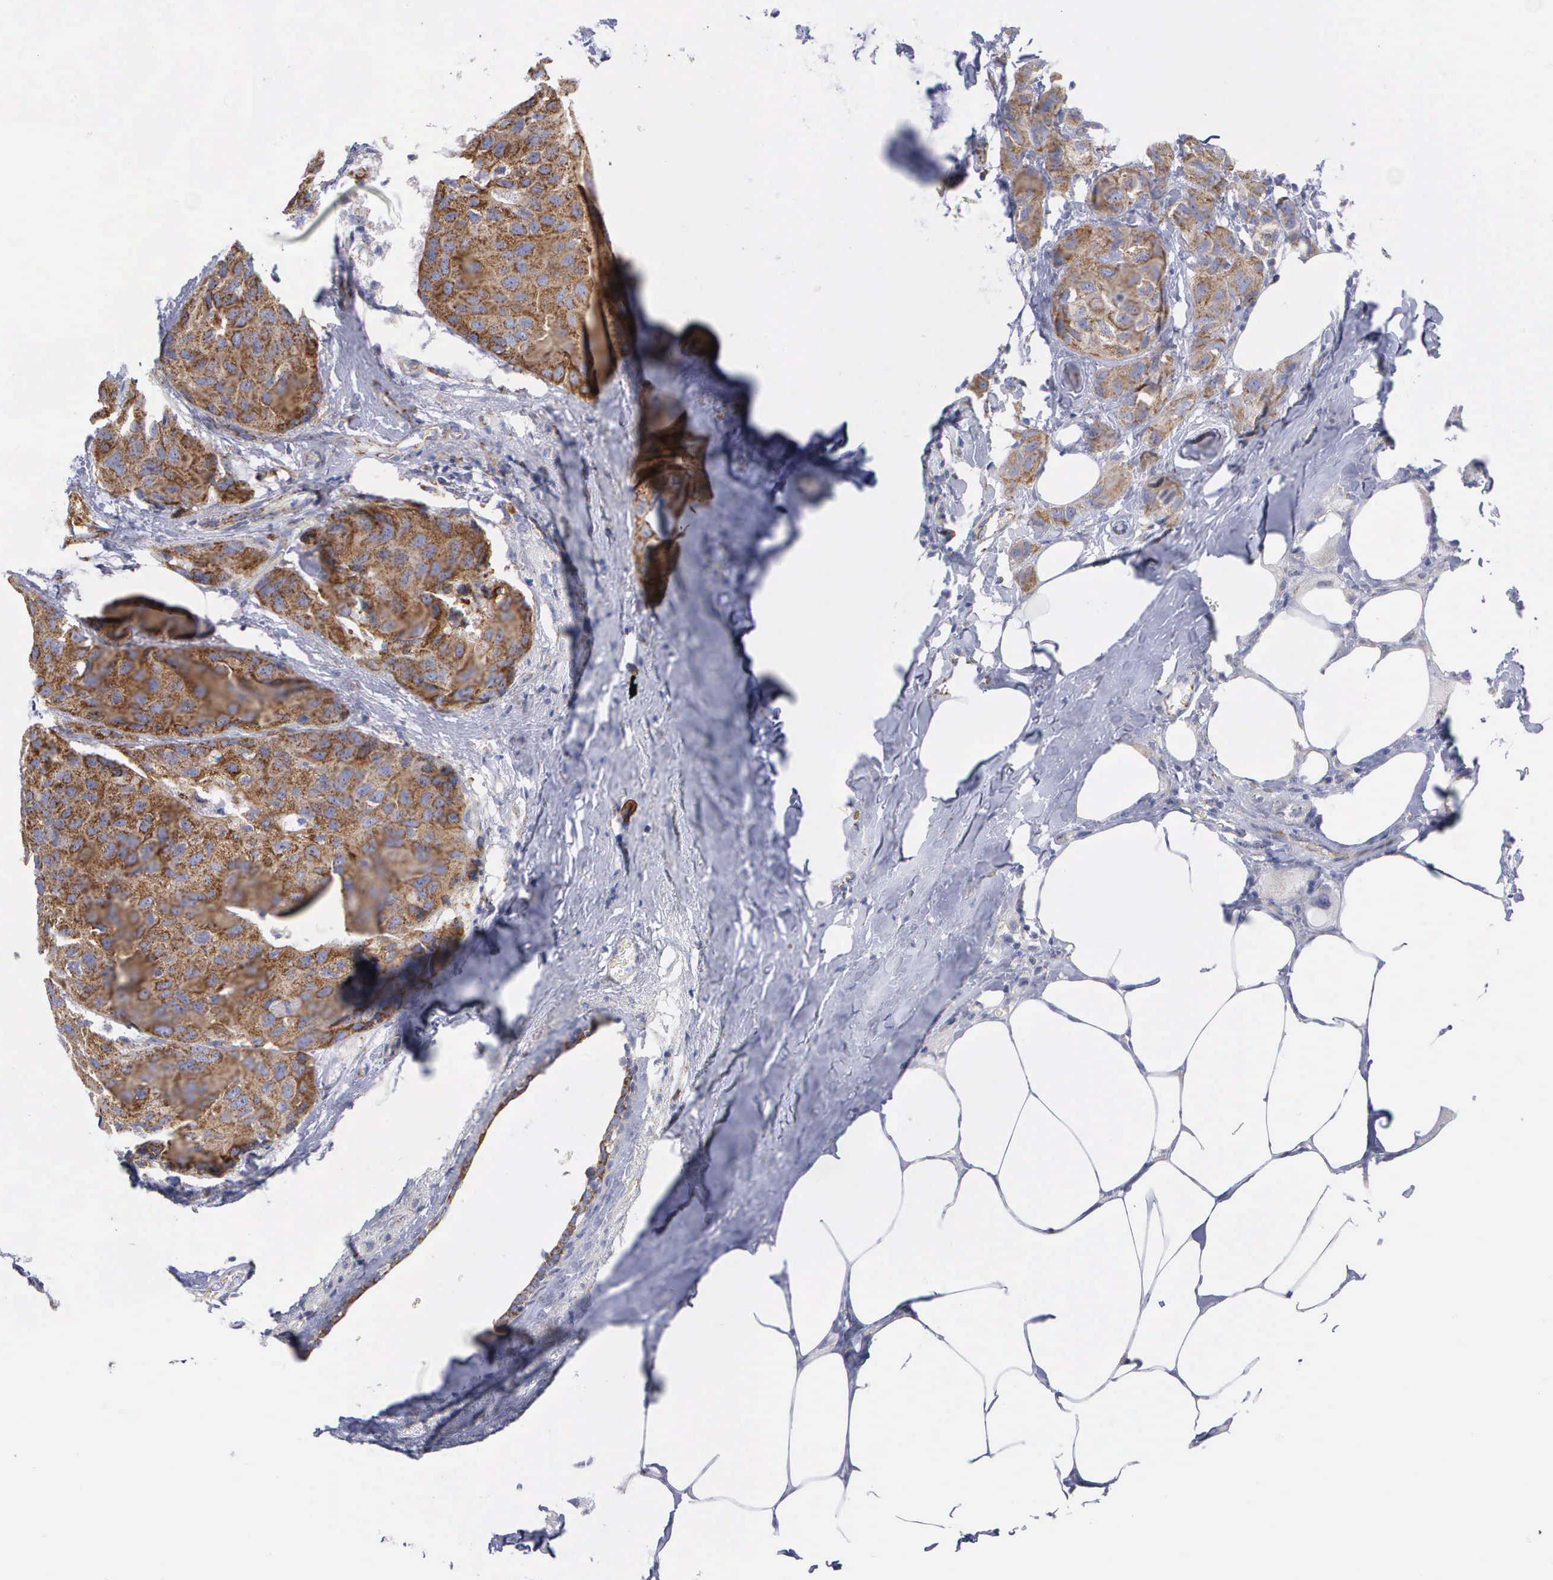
{"staining": {"intensity": "moderate", "quantity": ">75%", "location": "cytoplasmic/membranous"}, "tissue": "breast cancer", "cell_type": "Tumor cells", "image_type": "cancer", "snomed": [{"axis": "morphology", "description": "Duct carcinoma"}, {"axis": "topography", "description": "Breast"}], "caption": "Moderate cytoplasmic/membranous staining is identified in about >75% of tumor cells in breast intraductal carcinoma.", "gene": "APOOL", "patient": {"sex": "female", "age": 68}}